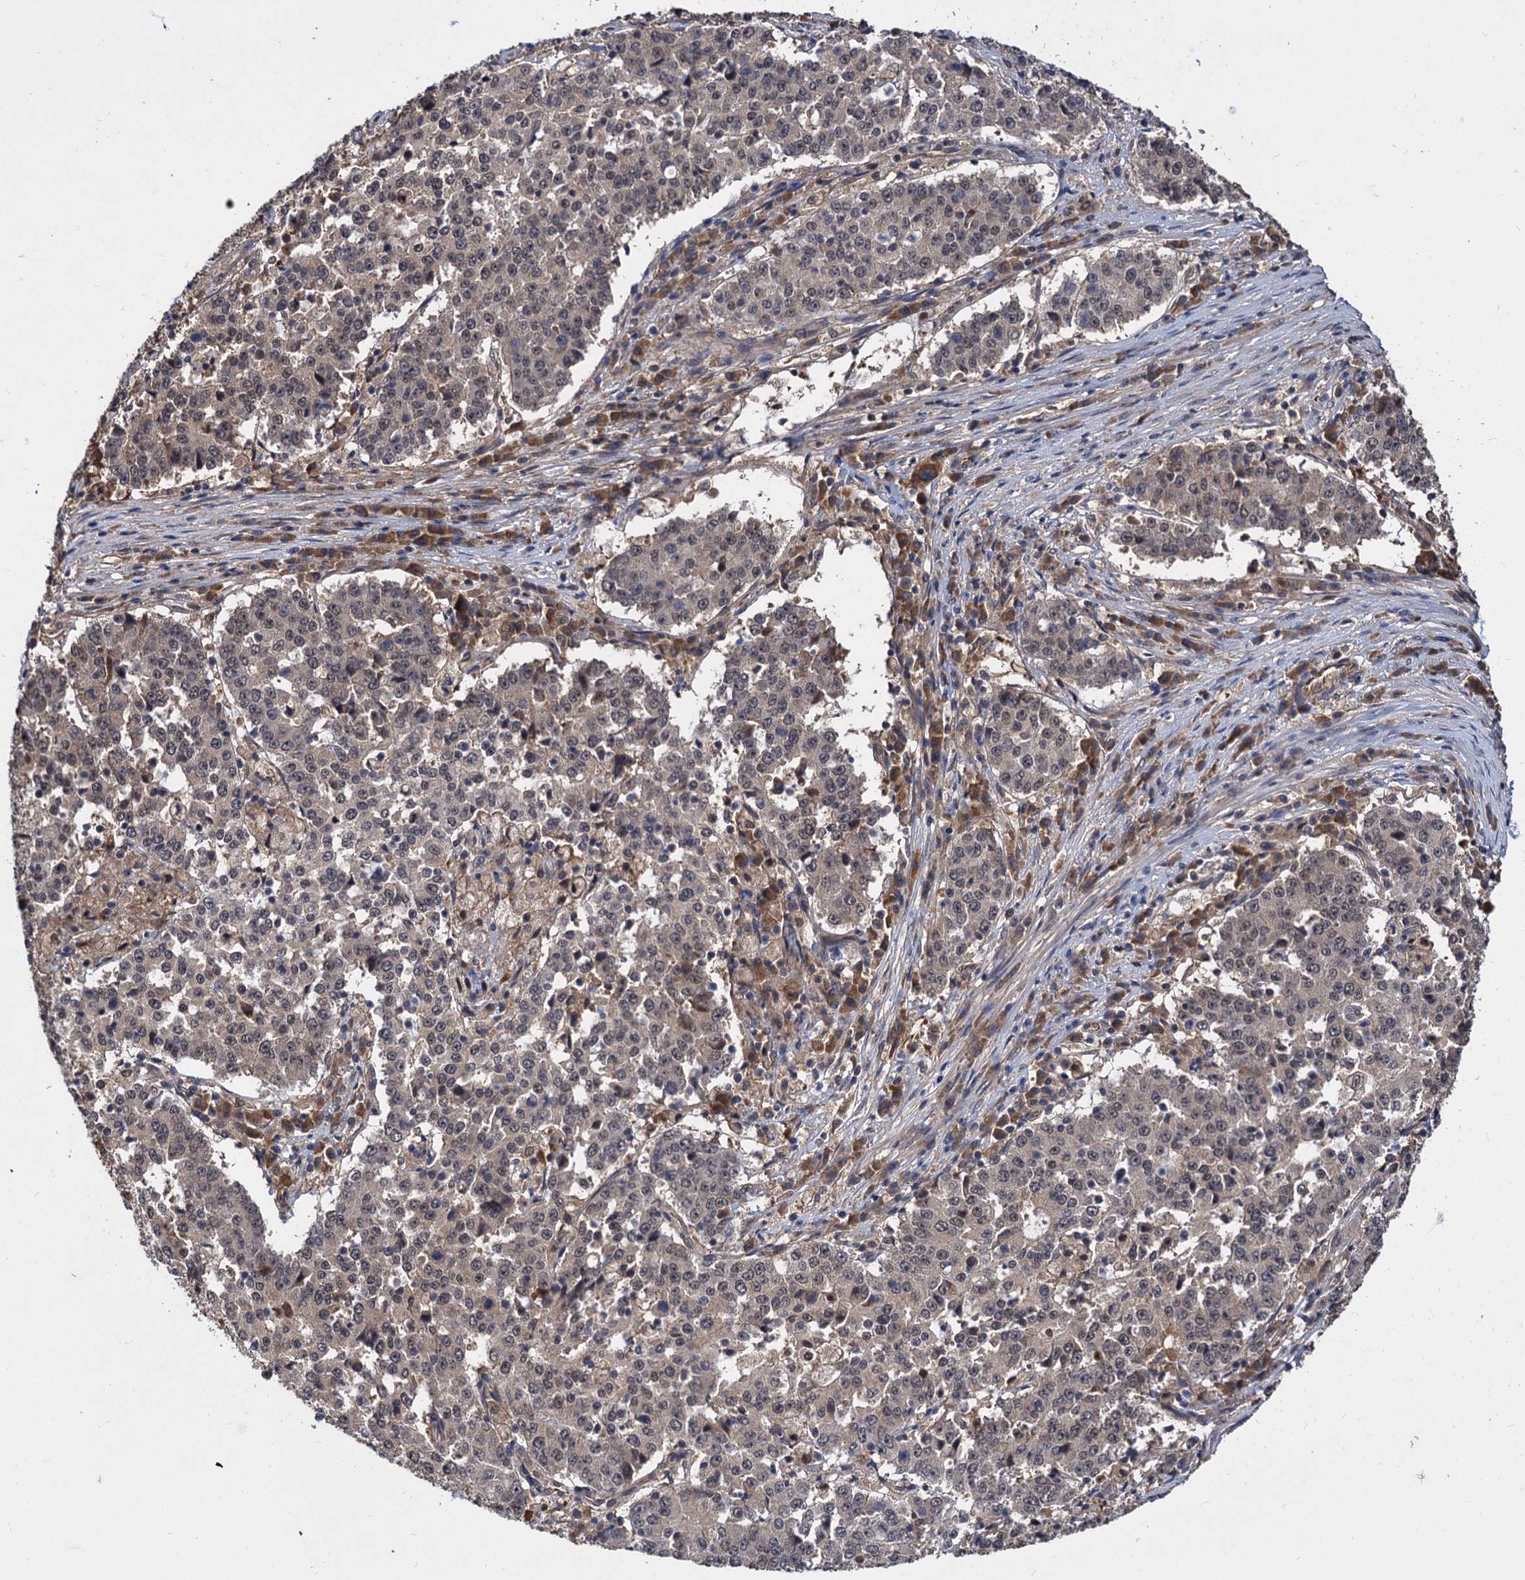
{"staining": {"intensity": "negative", "quantity": "none", "location": "none"}, "tissue": "stomach cancer", "cell_type": "Tumor cells", "image_type": "cancer", "snomed": [{"axis": "morphology", "description": "Adenocarcinoma, NOS"}, {"axis": "topography", "description": "Stomach"}], "caption": "This histopathology image is of stomach cancer (adenocarcinoma) stained with immunohistochemistry to label a protein in brown with the nuclei are counter-stained blue. There is no expression in tumor cells.", "gene": "PSMD4", "patient": {"sex": "male", "age": 59}}